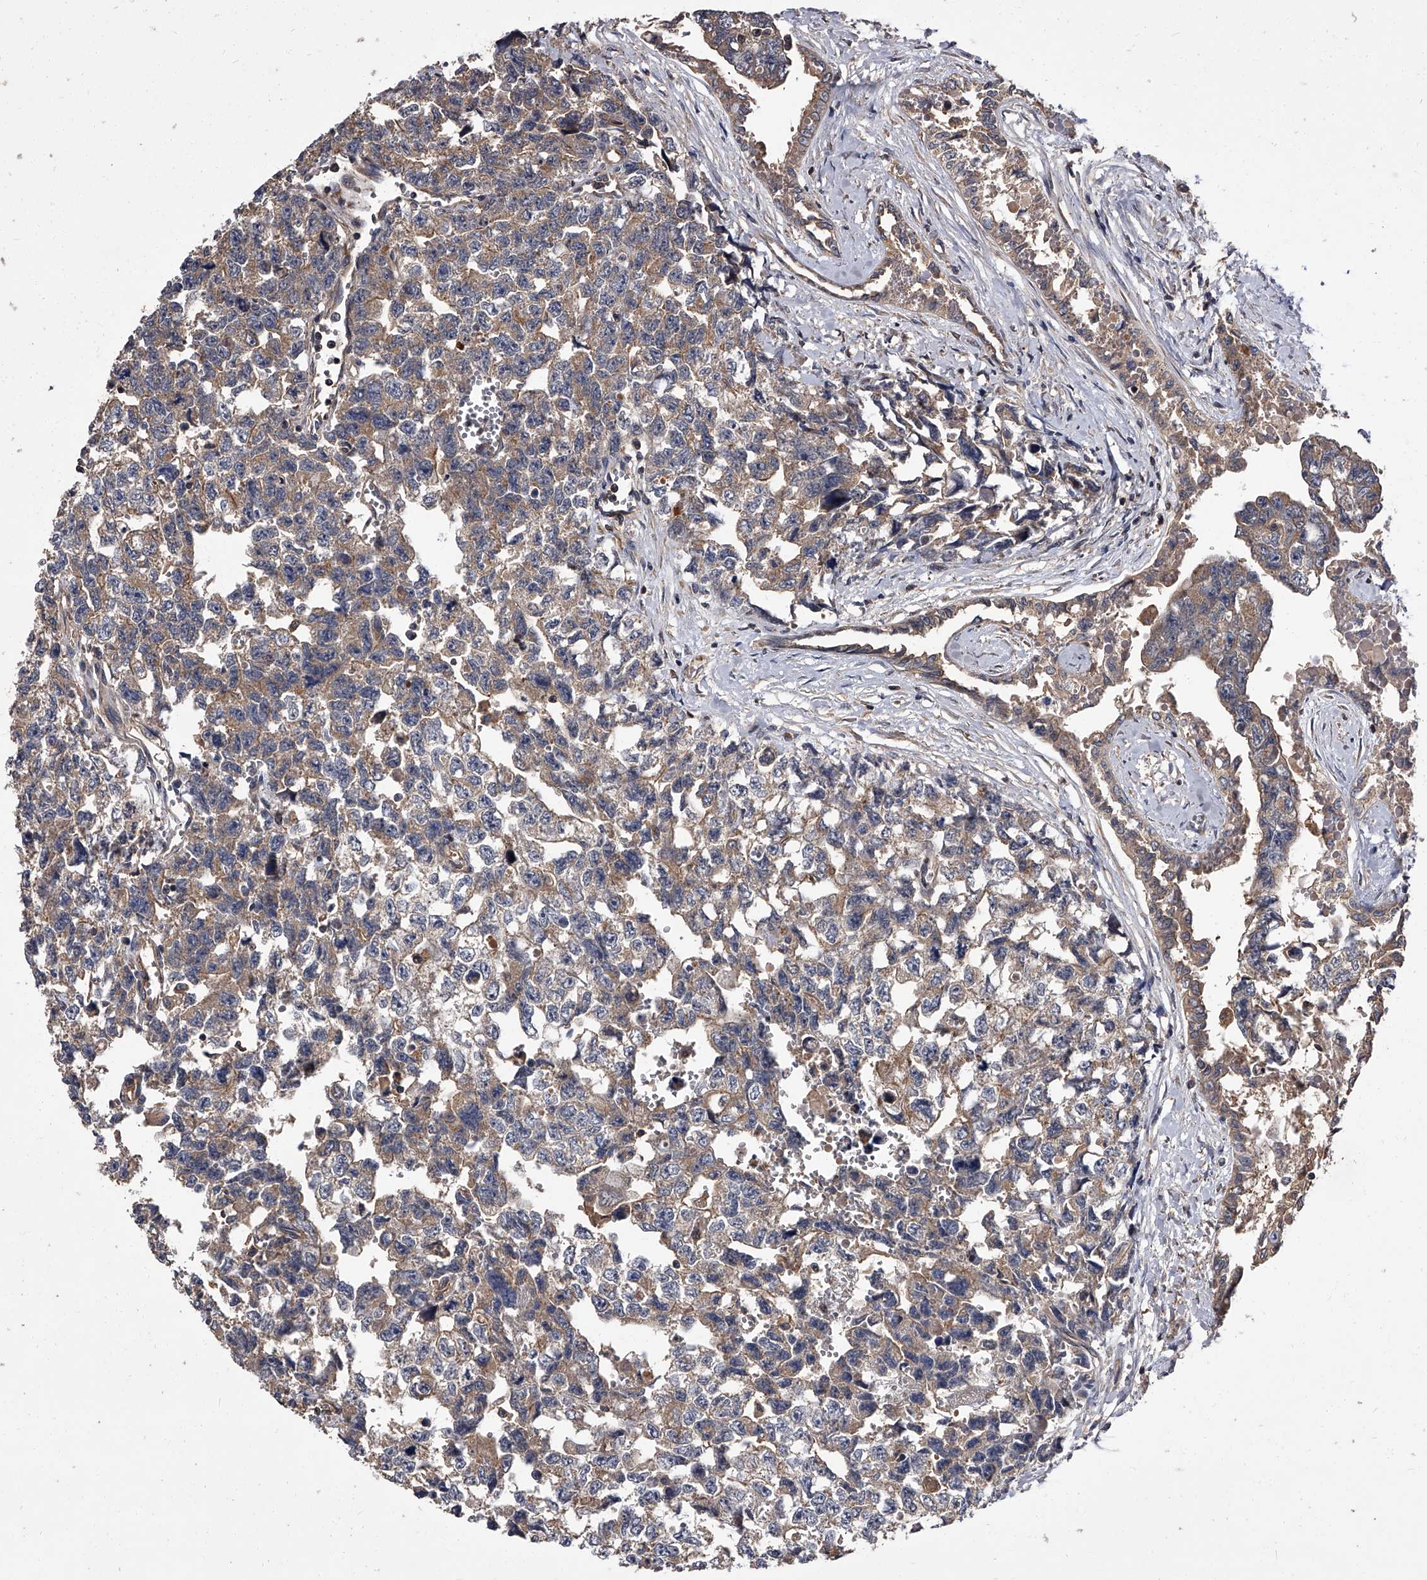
{"staining": {"intensity": "moderate", "quantity": "25%-75%", "location": "cytoplasmic/membranous"}, "tissue": "testis cancer", "cell_type": "Tumor cells", "image_type": "cancer", "snomed": [{"axis": "morphology", "description": "Carcinoma, Embryonal, NOS"}, {"axis": "topography", "description": "Testis"}], "caption": "IHC (DAB (3,3'-diaminobenzidine)) staining of testis cancer shows moderate cytoplasmic/membranous protein staining in about 25%-75% of tumor cells.", "gene": "STK36", "patient": {"sex": "male", "age": 31}}